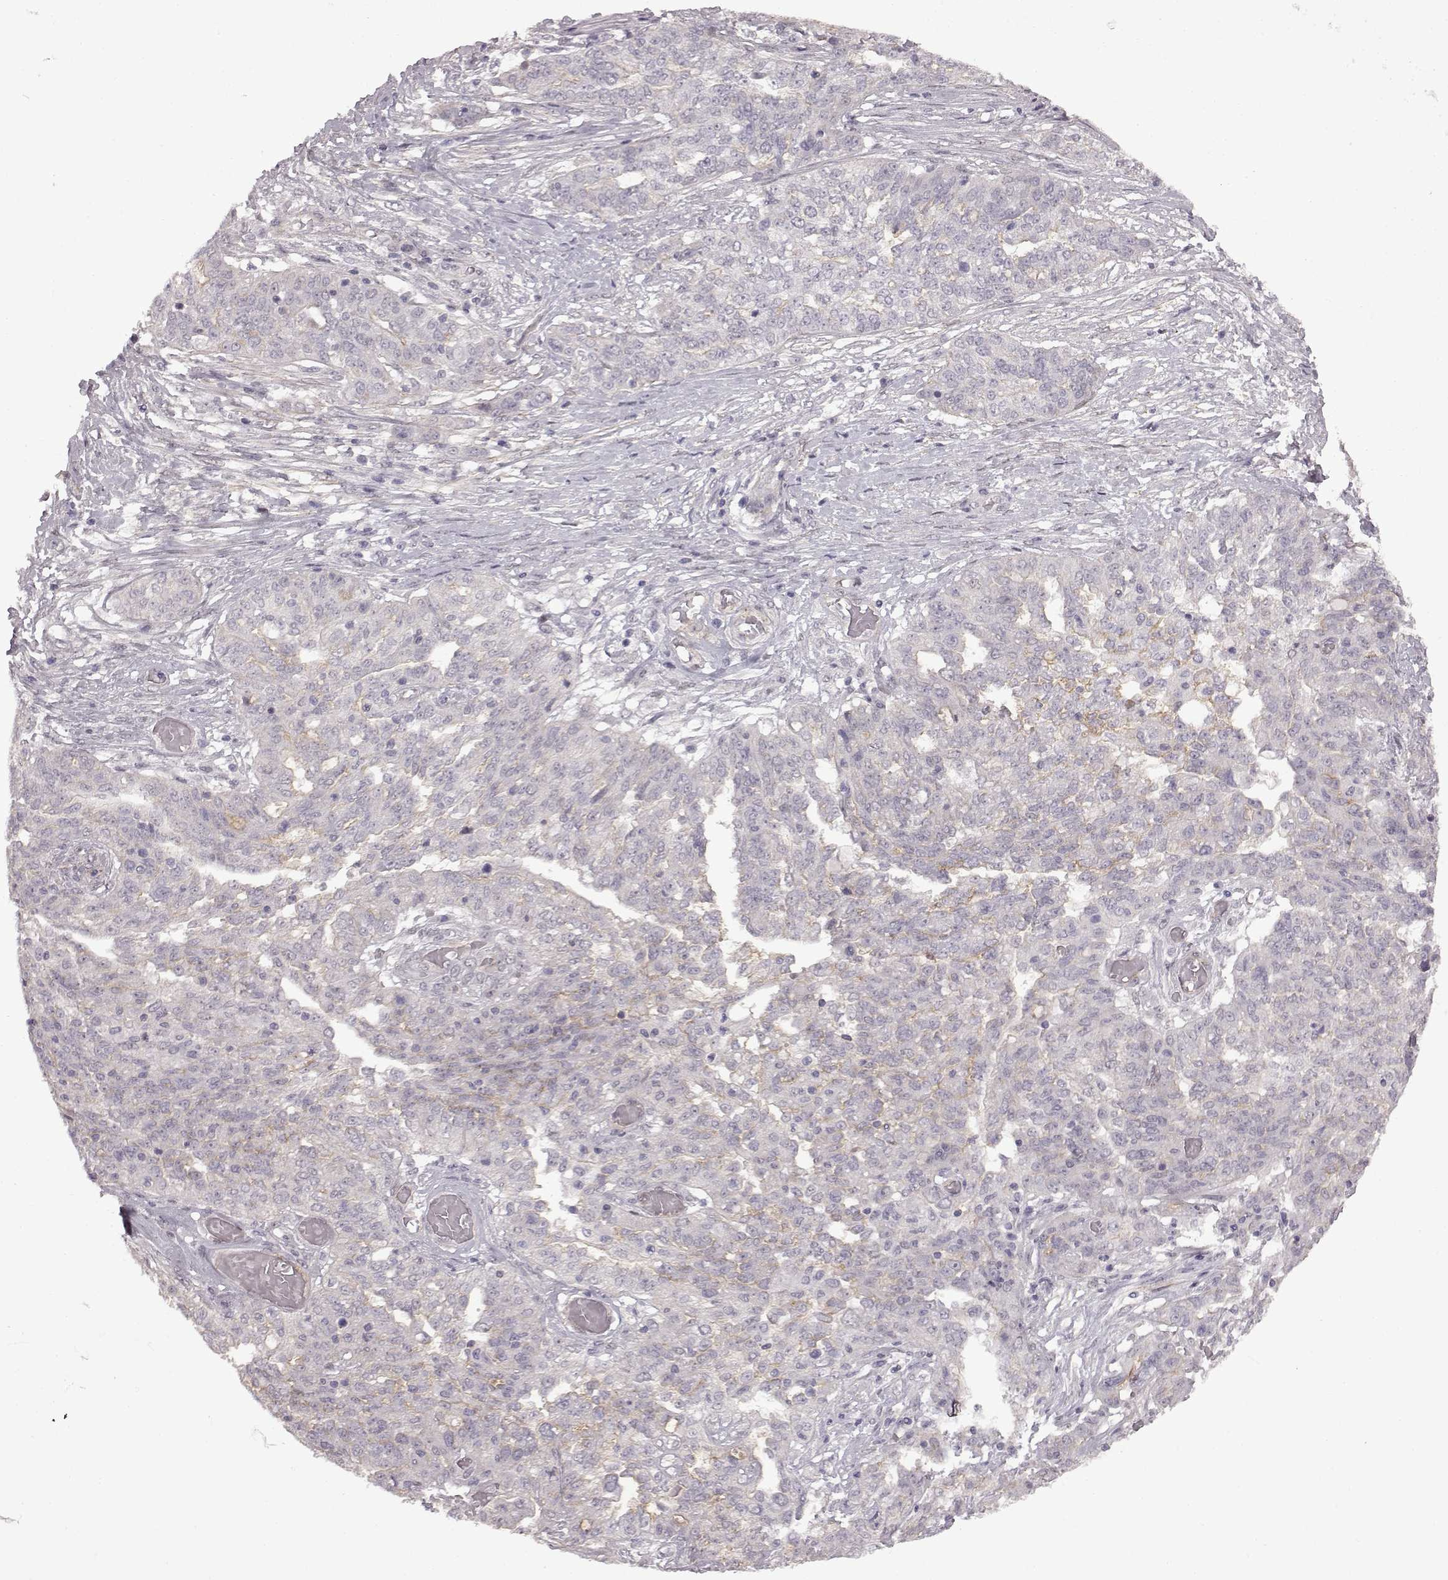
{"staining": {"intensity": "negative", "quantity": "none", "location": "none"}, "tissue": "ovarian cancer", "cell_type": "Tumor cells", "image_type": "cancer", "snomed": [{"axis": "morphology", "description": "Cystadenocarcinoma, serous, NOS"}, {"axis": "topography", "description": "Ovary"}], "caption": "DAB immunohistochemical staining of human ovarian cancer shows no significant staining in tumor cells.", "gene": "SYNPO2", "patient": {"sex": "female", "age": 67}}